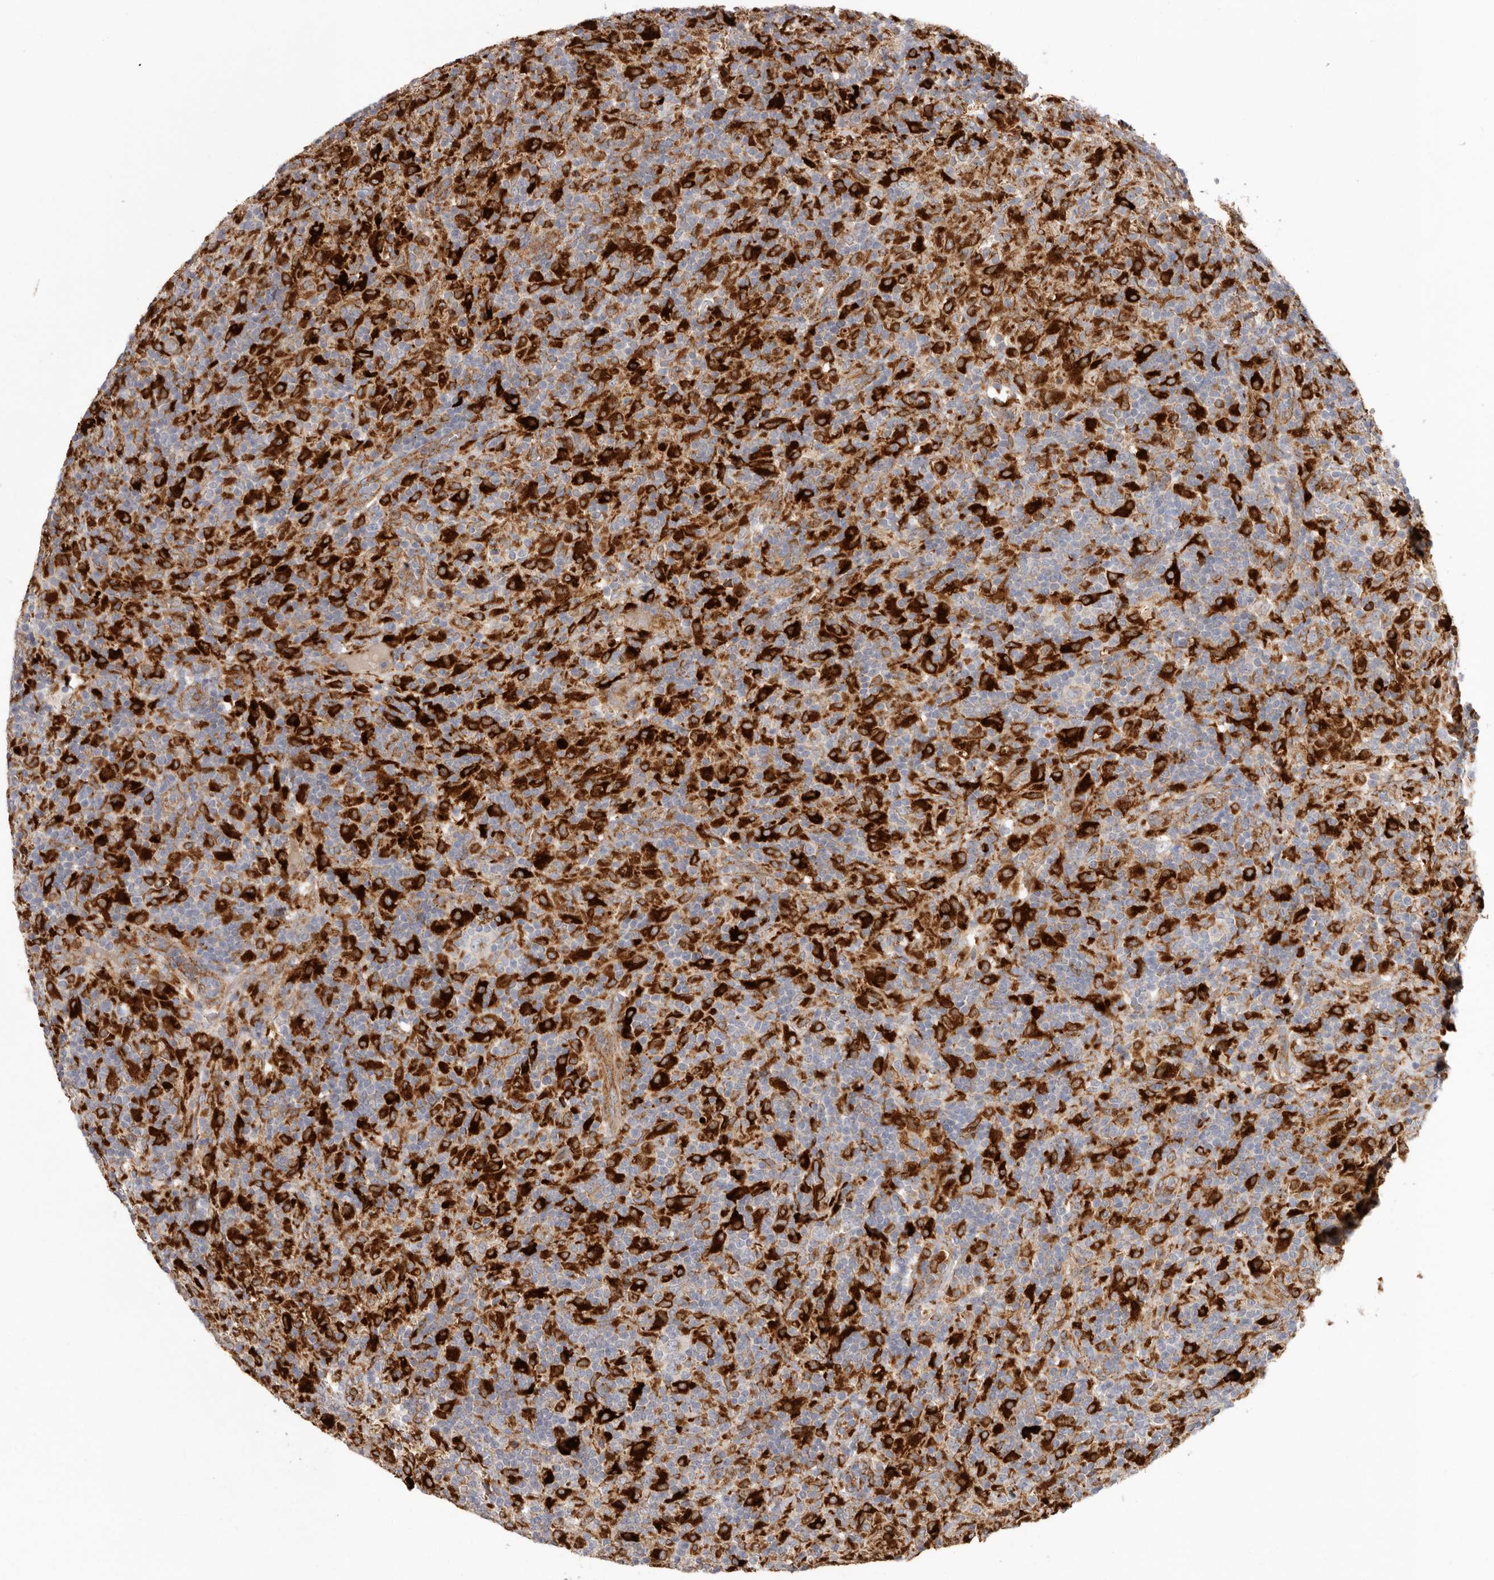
{"staining": {"intensity": "moderate", "quantity": ">75%", "location": "cytoplasmic/membranous"}, "tissue": "lymphoma", "cell_type": "Tumor cells", "image_type": "cancer", "snomed": [{"axis": "morphology", "description": "Hodgkin's disease, NOS"}, {"axis": "topography", "description": "Lymph node"}], "caption": "Immunohistochemistry (IHC) (DAB) staining of Hodgkin's disease exhibits moderate cytoplasmic/membranous protein positivity in about >75% of tumor cells.", "gene": "GRN", "patient": {"sex": "male", "age": 70}}